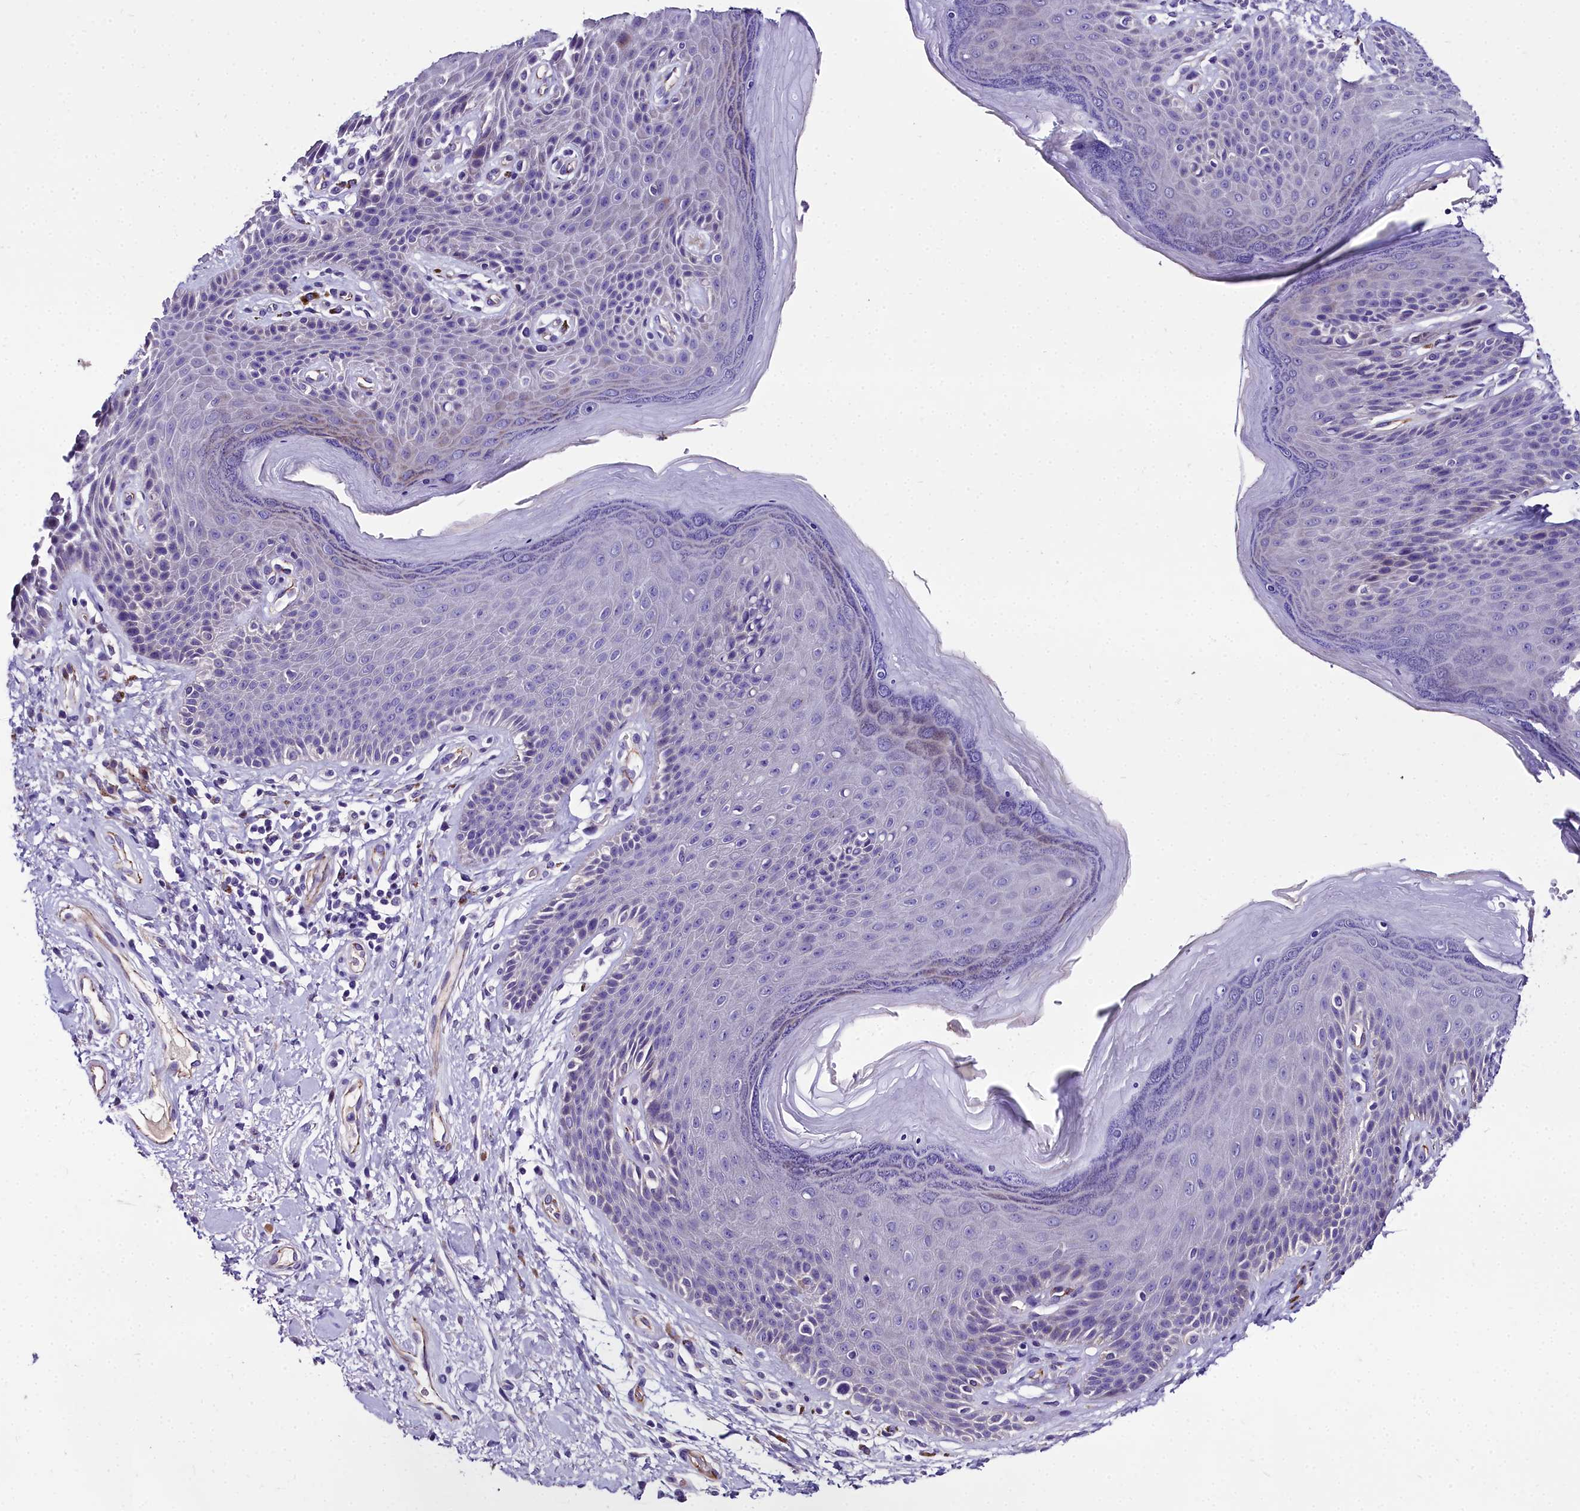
{"staining": {"intensity": "moderate", "quantity": "<25%", "location": "cytoplasmic/membranous"}, "tissue": "skin", "cell_type": "Epidermal cells", "image_type": "normal", "snomed": [{"axis": "morphology", "description": "Normal tissue, NOS"}, {"axis": "topography", "description": "Anal"}], "caption": "An IHC histopathology image of normal tissue is shown. Protein staining in brown labels moderate cytoplasmic/membranous positivity in skin within epidermal cells.", "gene": "MS4A18", "patient": {"sex": "female", "age": 89}}